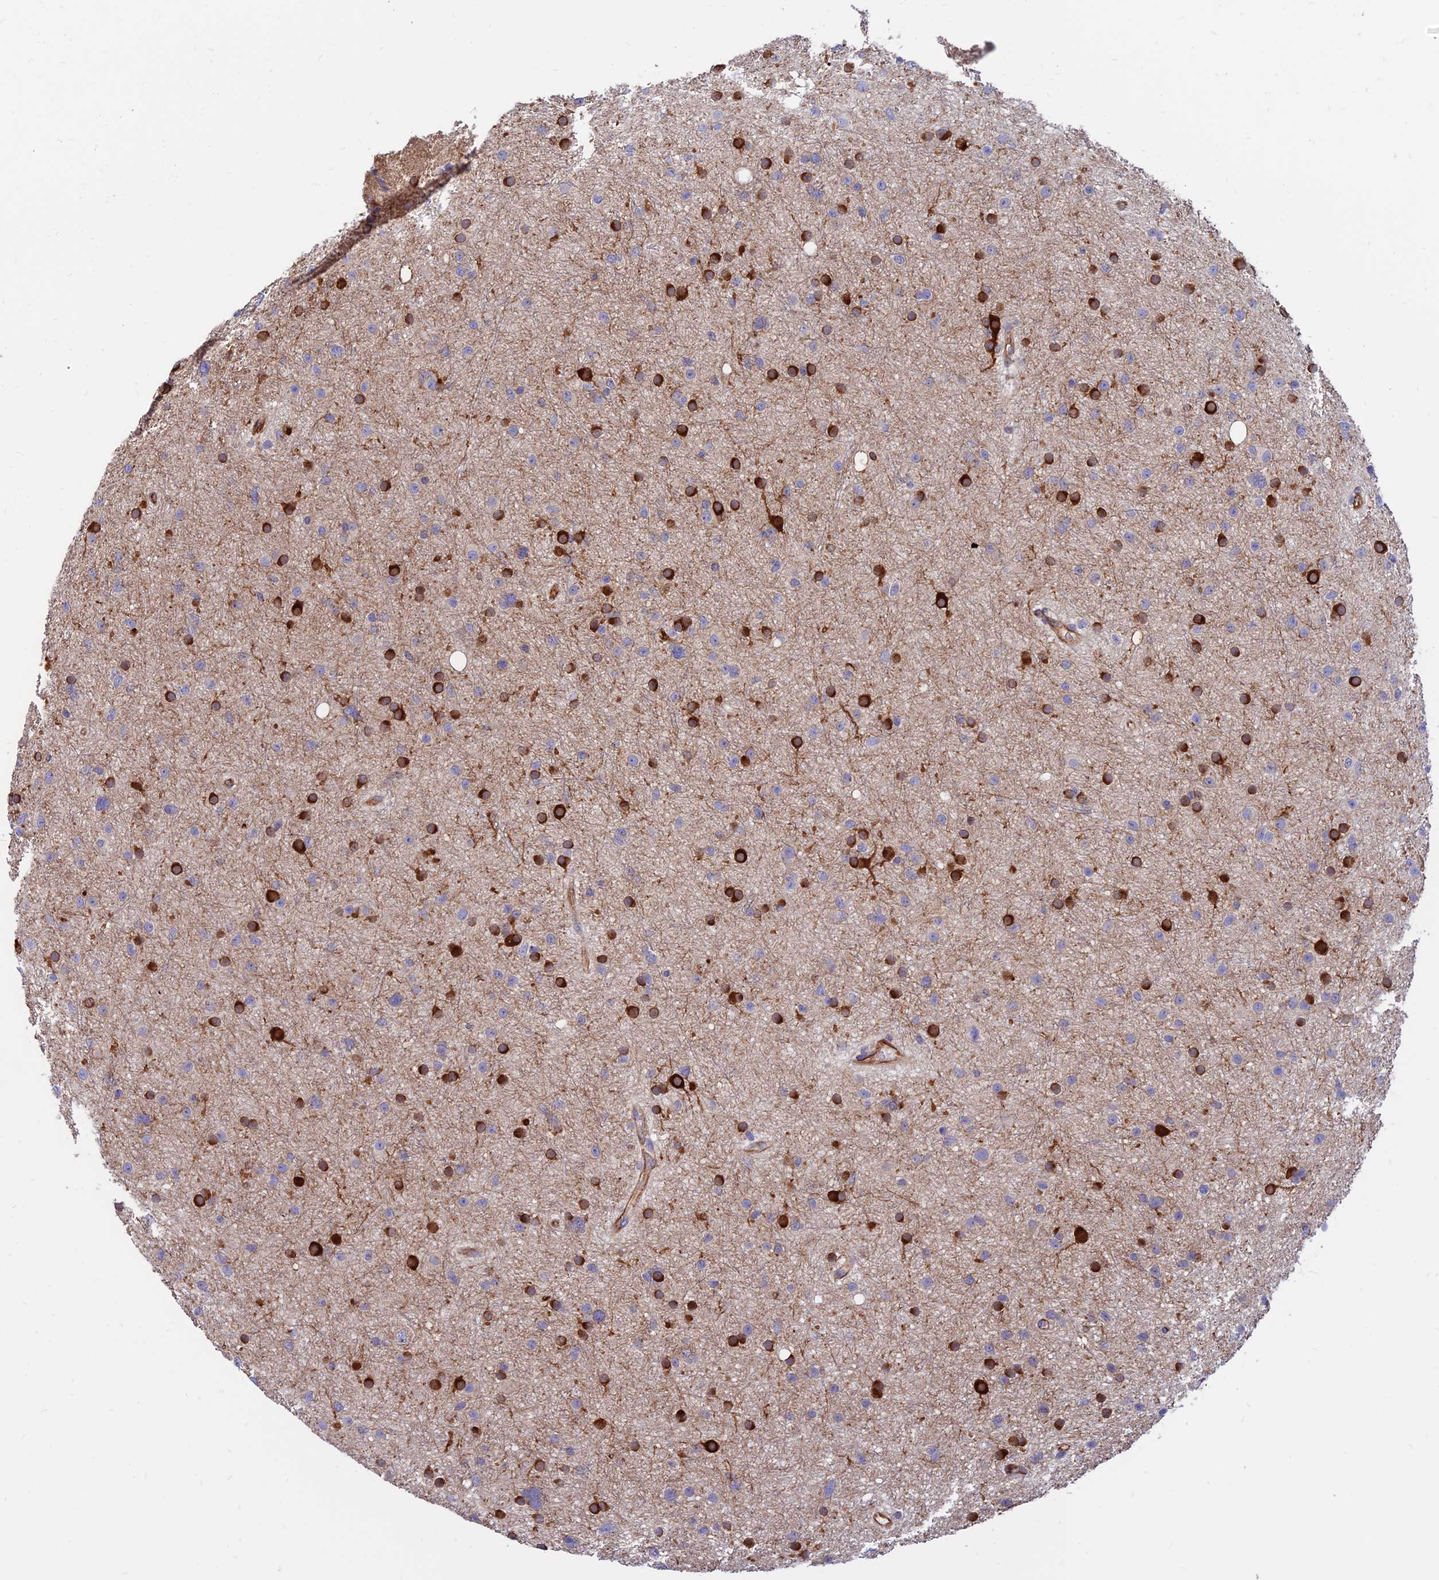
{"staining": {"intensity": "strong", "quantity": "25%-75%", "location": "cytoplasmic/membranous"}, "tissue": "glioma", "cell_type": "Tumor cells", "image_type": "cancer", "snomed": [{"axis": "morphology", "description": "Glioma, malignant, Low grade"}, {"axis": "topography", "description": "Cerebral cortex"}], "caption": "IHC photomicrograph of glioma stained for a protein (brown), which displays high levels of strong cytoplasmic/membranous staining in approximately 25%-75% of tumor cells.", "gene": "CDK18", "patient": {"sex": "female", "age": 39}}